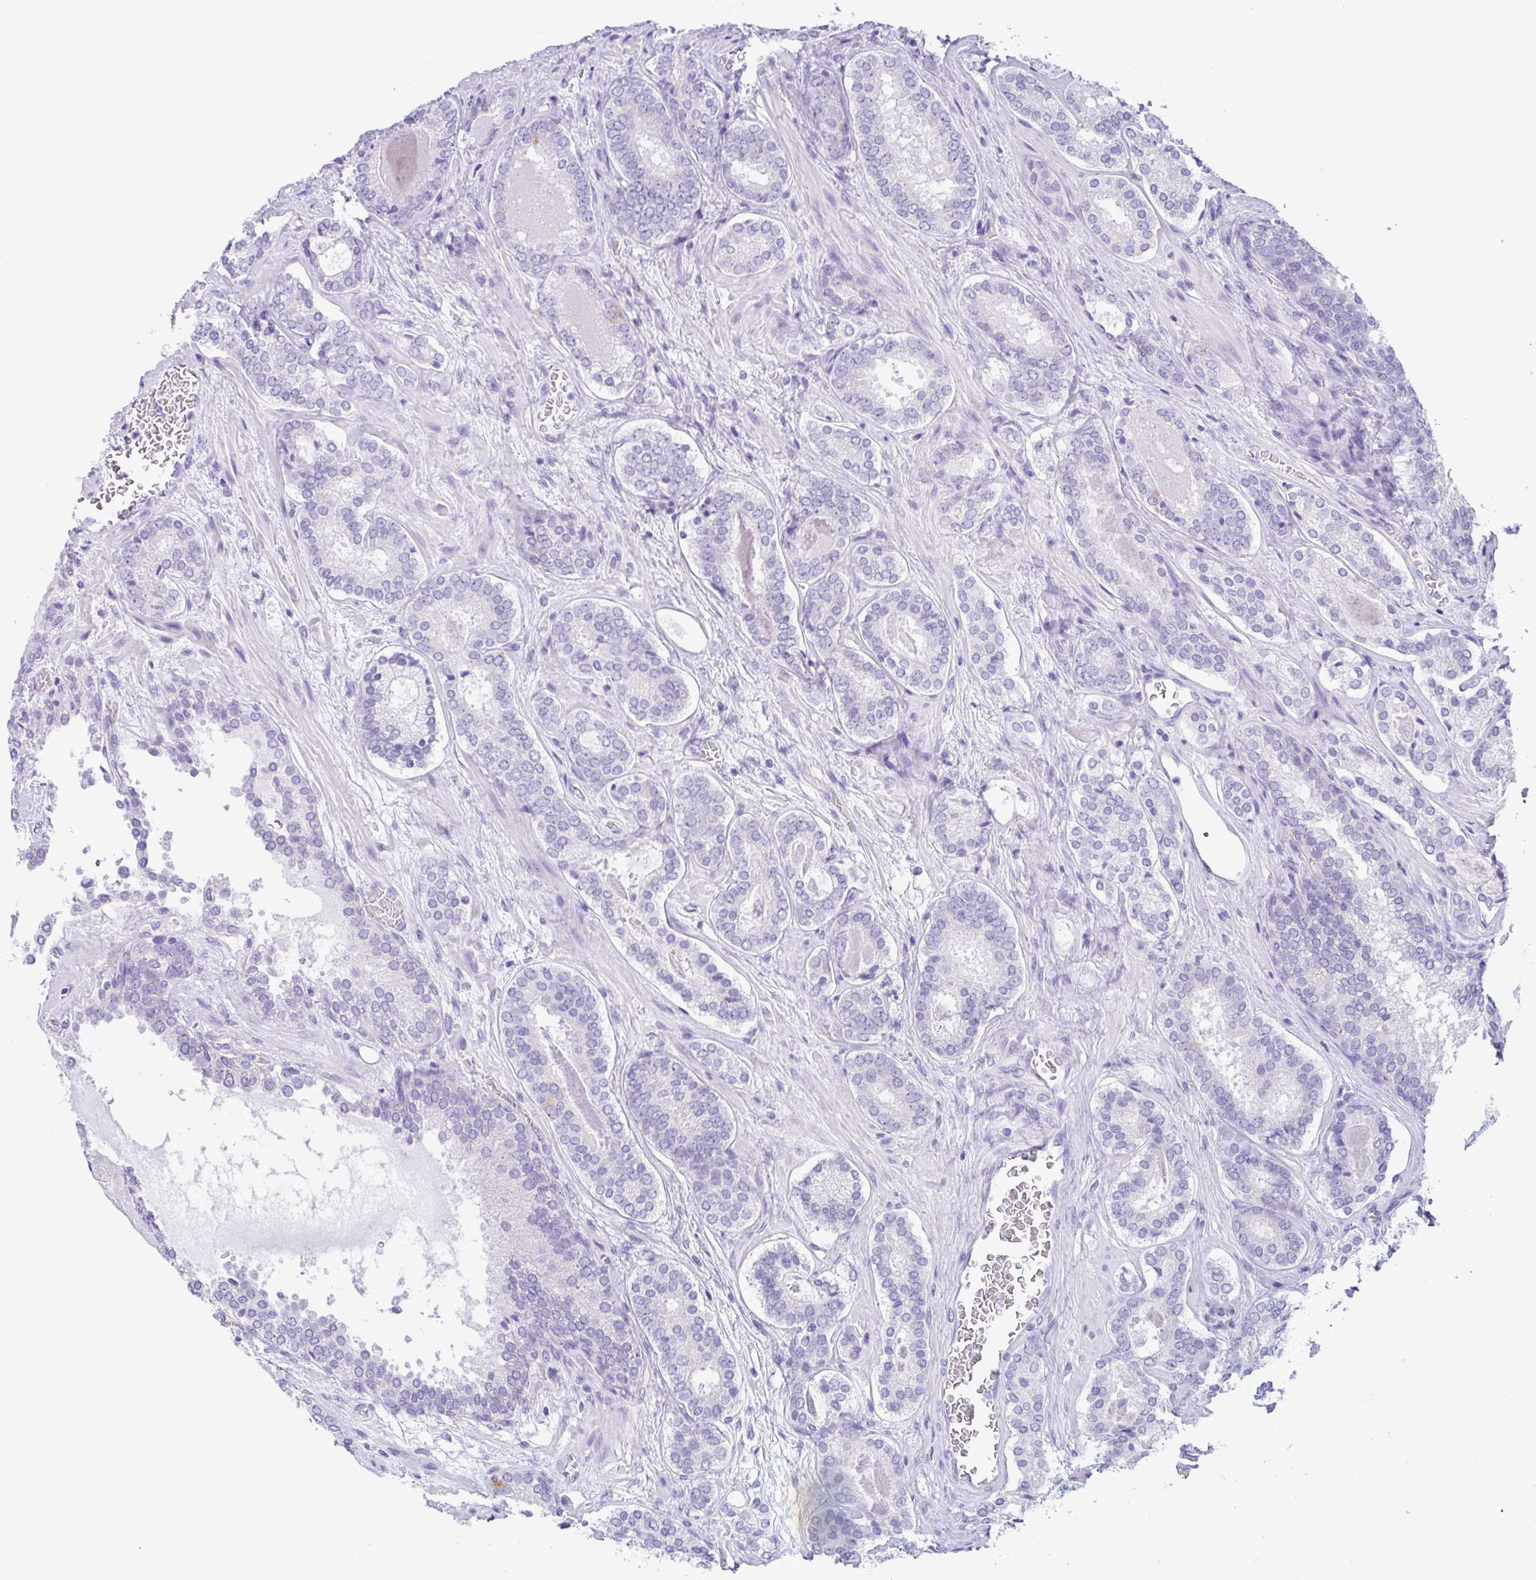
{"staining": {"intensity": "negative", "quantity": "none", "location": "none"}, "tissue": "prostate cancer", "cell_type": "Tumor cells", "image_type": "cancer", "snomed": [{"axis": "morphology", "description": "Adenocarcinoma, Low grade"}, {"axis": "topography", "description": "Prostate"}], "caption": "IHC of human prostate cancer shows no expression in tumor cells.", "gene": "RRM2", "patient": {"sex": "male", "age": 62}}